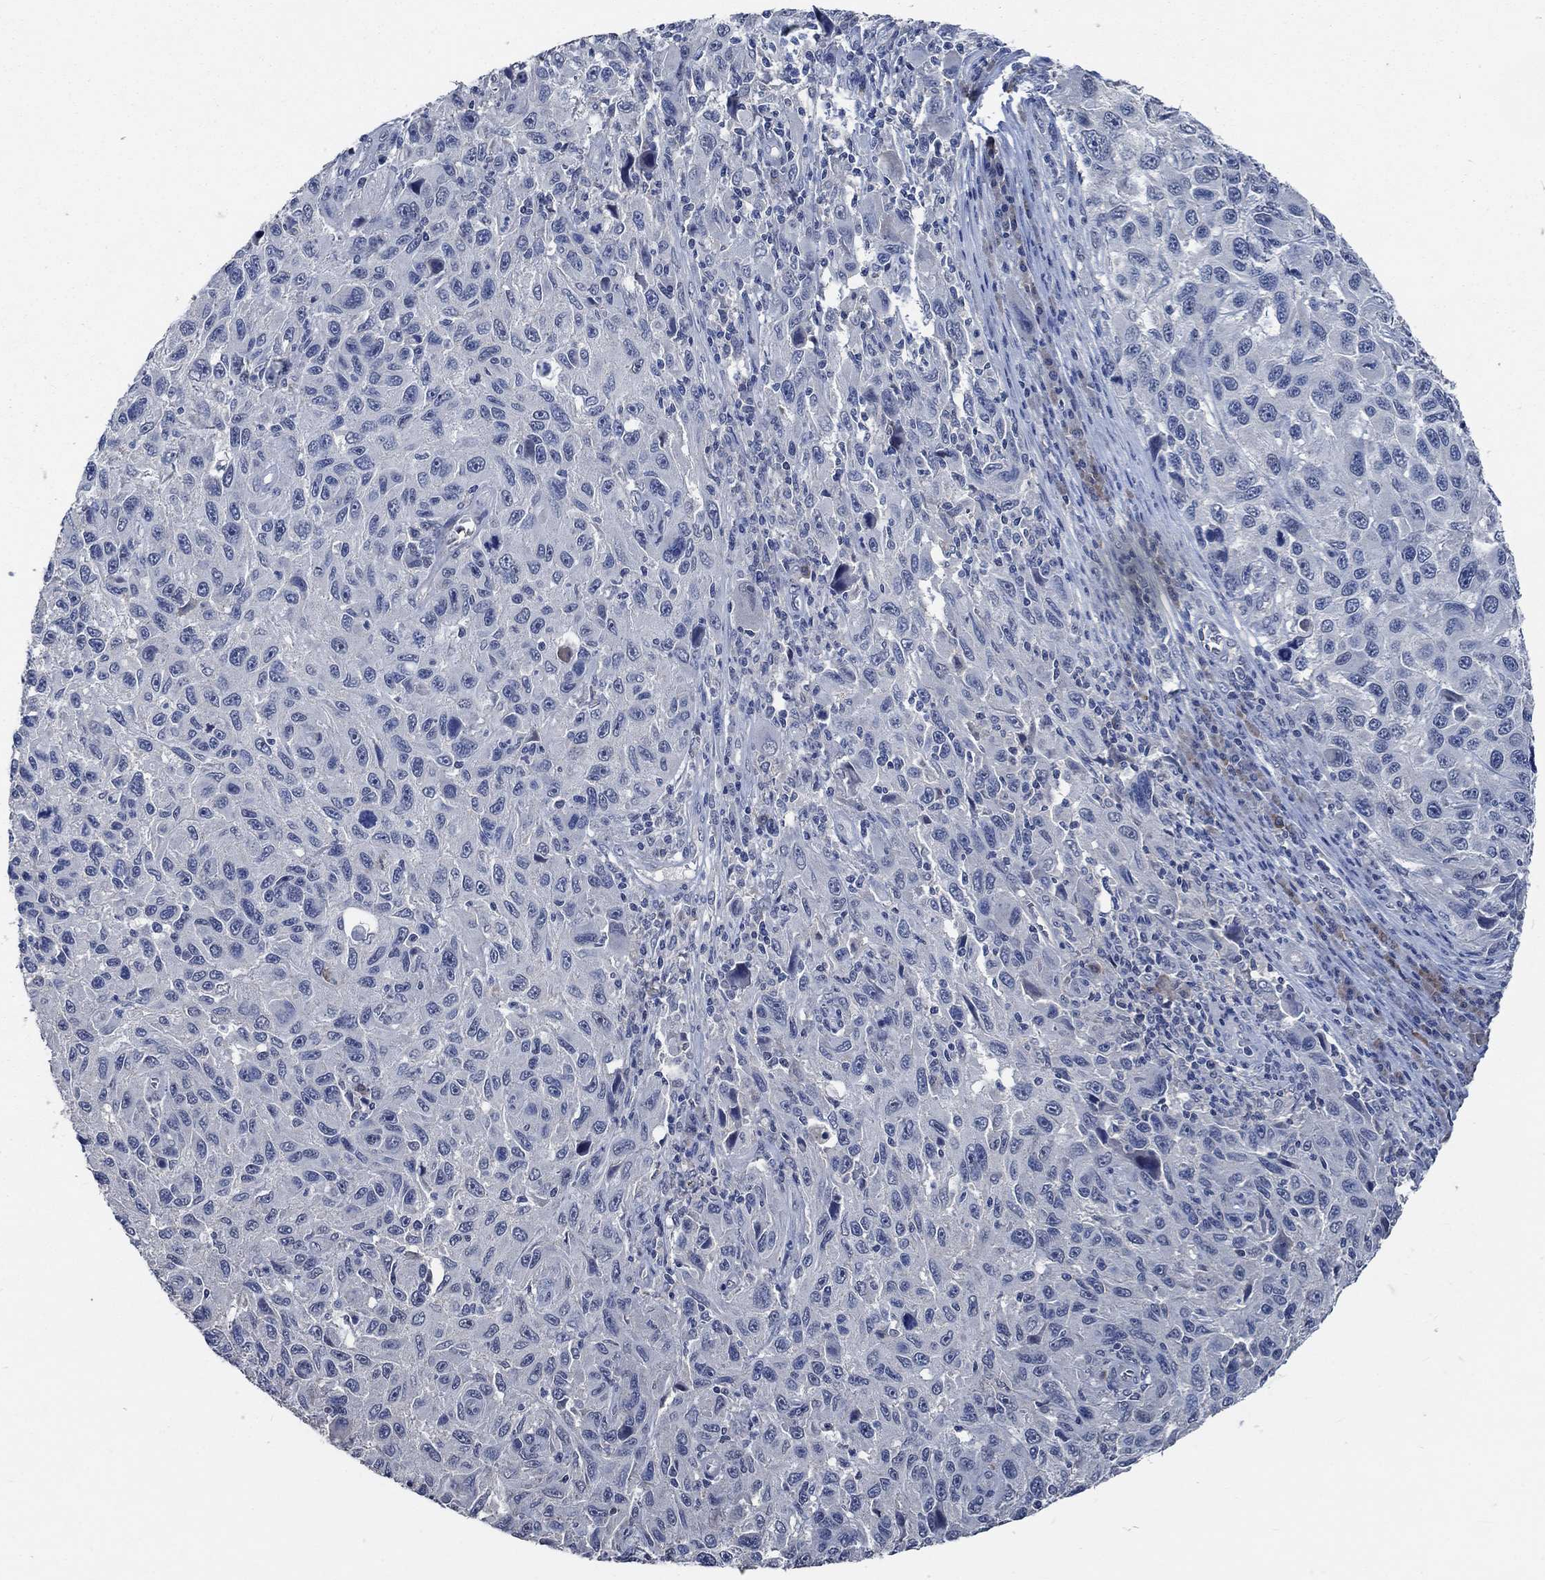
{"staining": {"intensity": "negative", "quantity": "none", "location": "none"}, "tissue": "melanoma", "cell_type": "Tumor cells", "image_type": "cancer", "snomed": [{"axis": "morphology", "description": "Malignant melanoma, NOS"}, {"axis": "topography", "description": "Skin"}], "caption": "This is an IHC histopathology image of human malignant melanoma. There is no staining in tumor cells.", "gene": "OBSCN", "patient": {"sex": "male", "age": 53}}